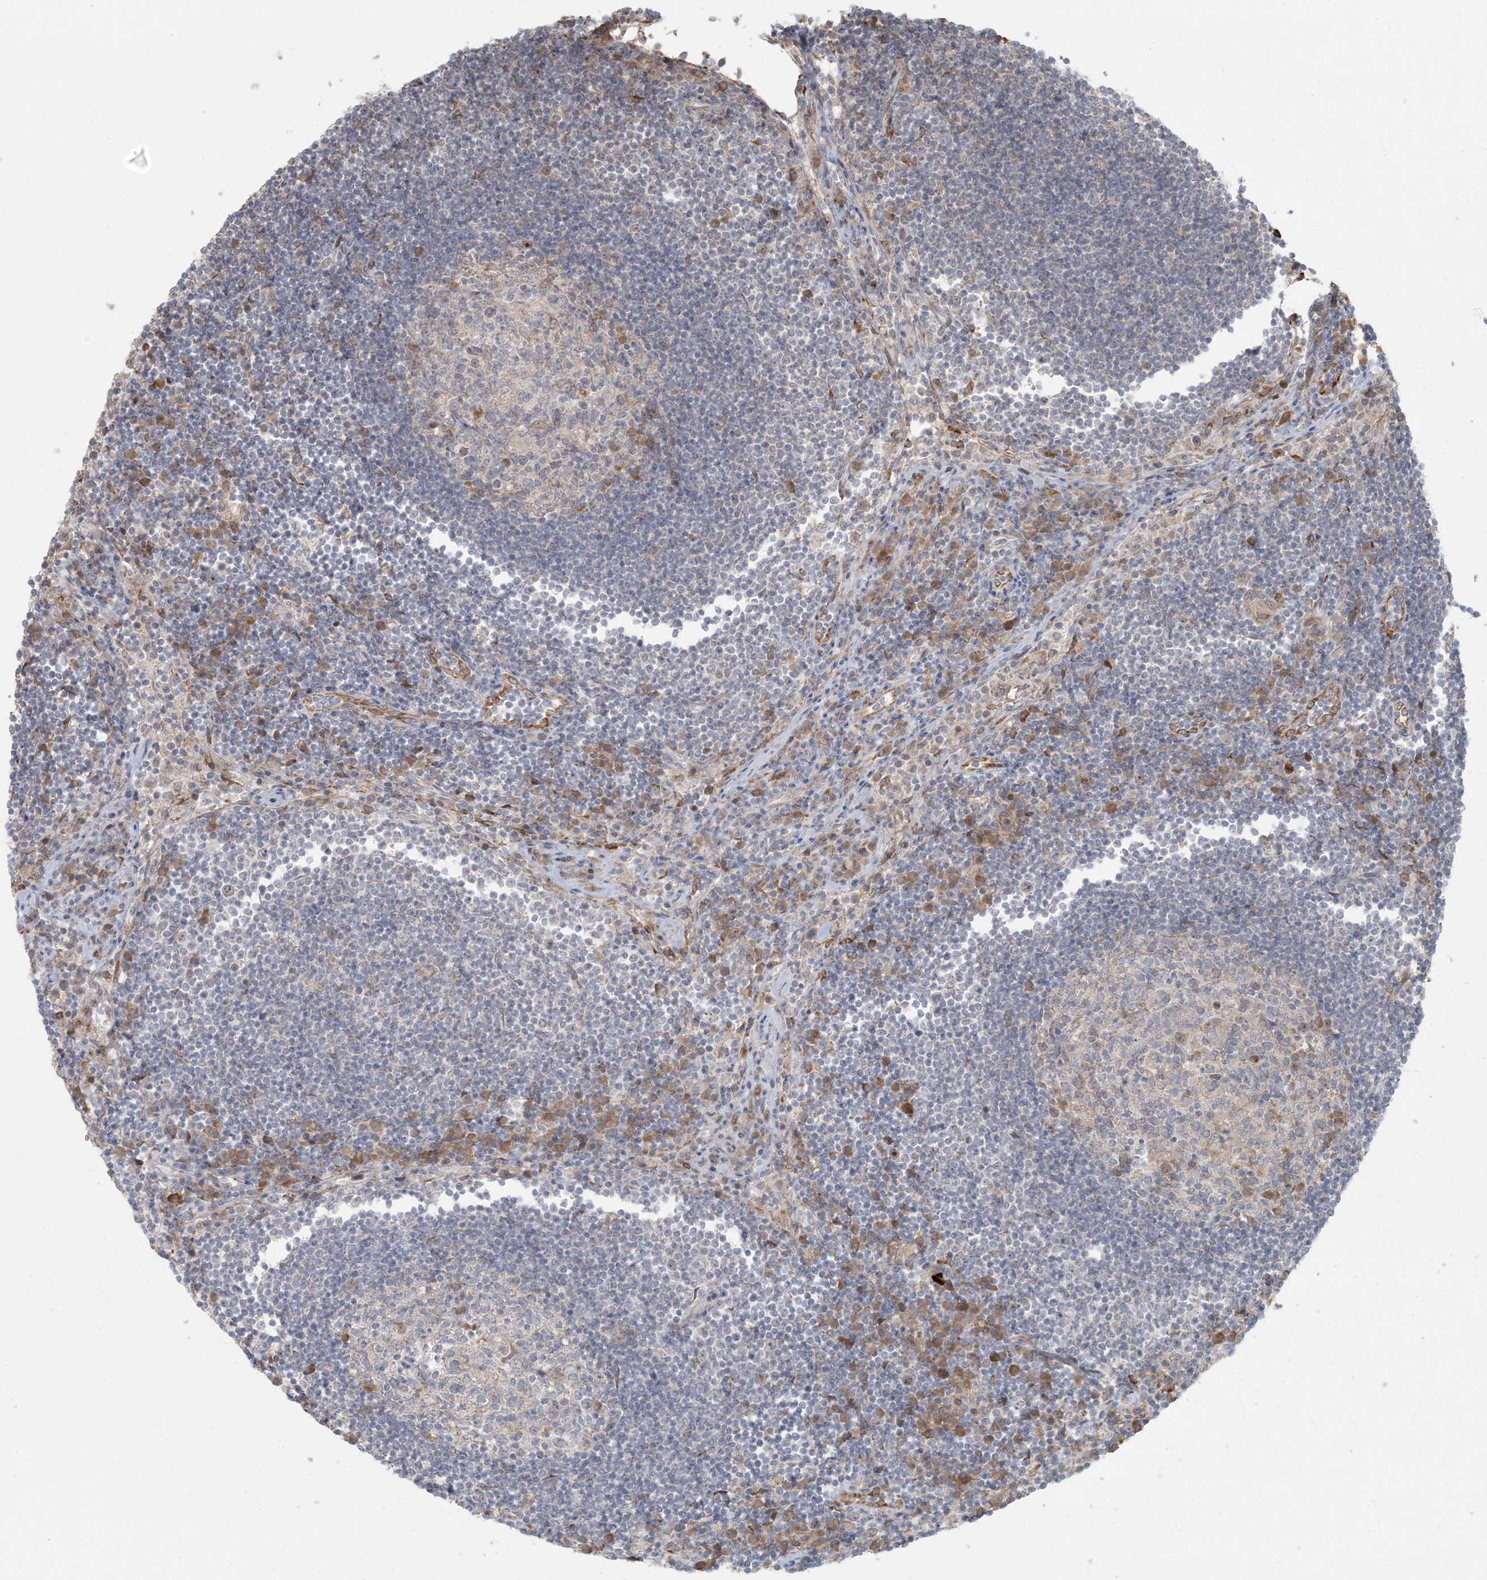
{"staining": {"intensity": "negative", "quantity": "none", "location": "none"}, "tissue": "lymph node", "cell_type": "Germinal center cells", "image_type": "normal", "snomed": [{"axis": "morphology", "description": "Normal tissue, NOS"}, {"axis": "topography", "description": "Lymph node"}], "caption": "DAB immunohistochemical staining of normal lymph node shows no significant staining in germinal center cells.", "gene": "HACL1", "patient": {"sex": "female", "age": 53}}